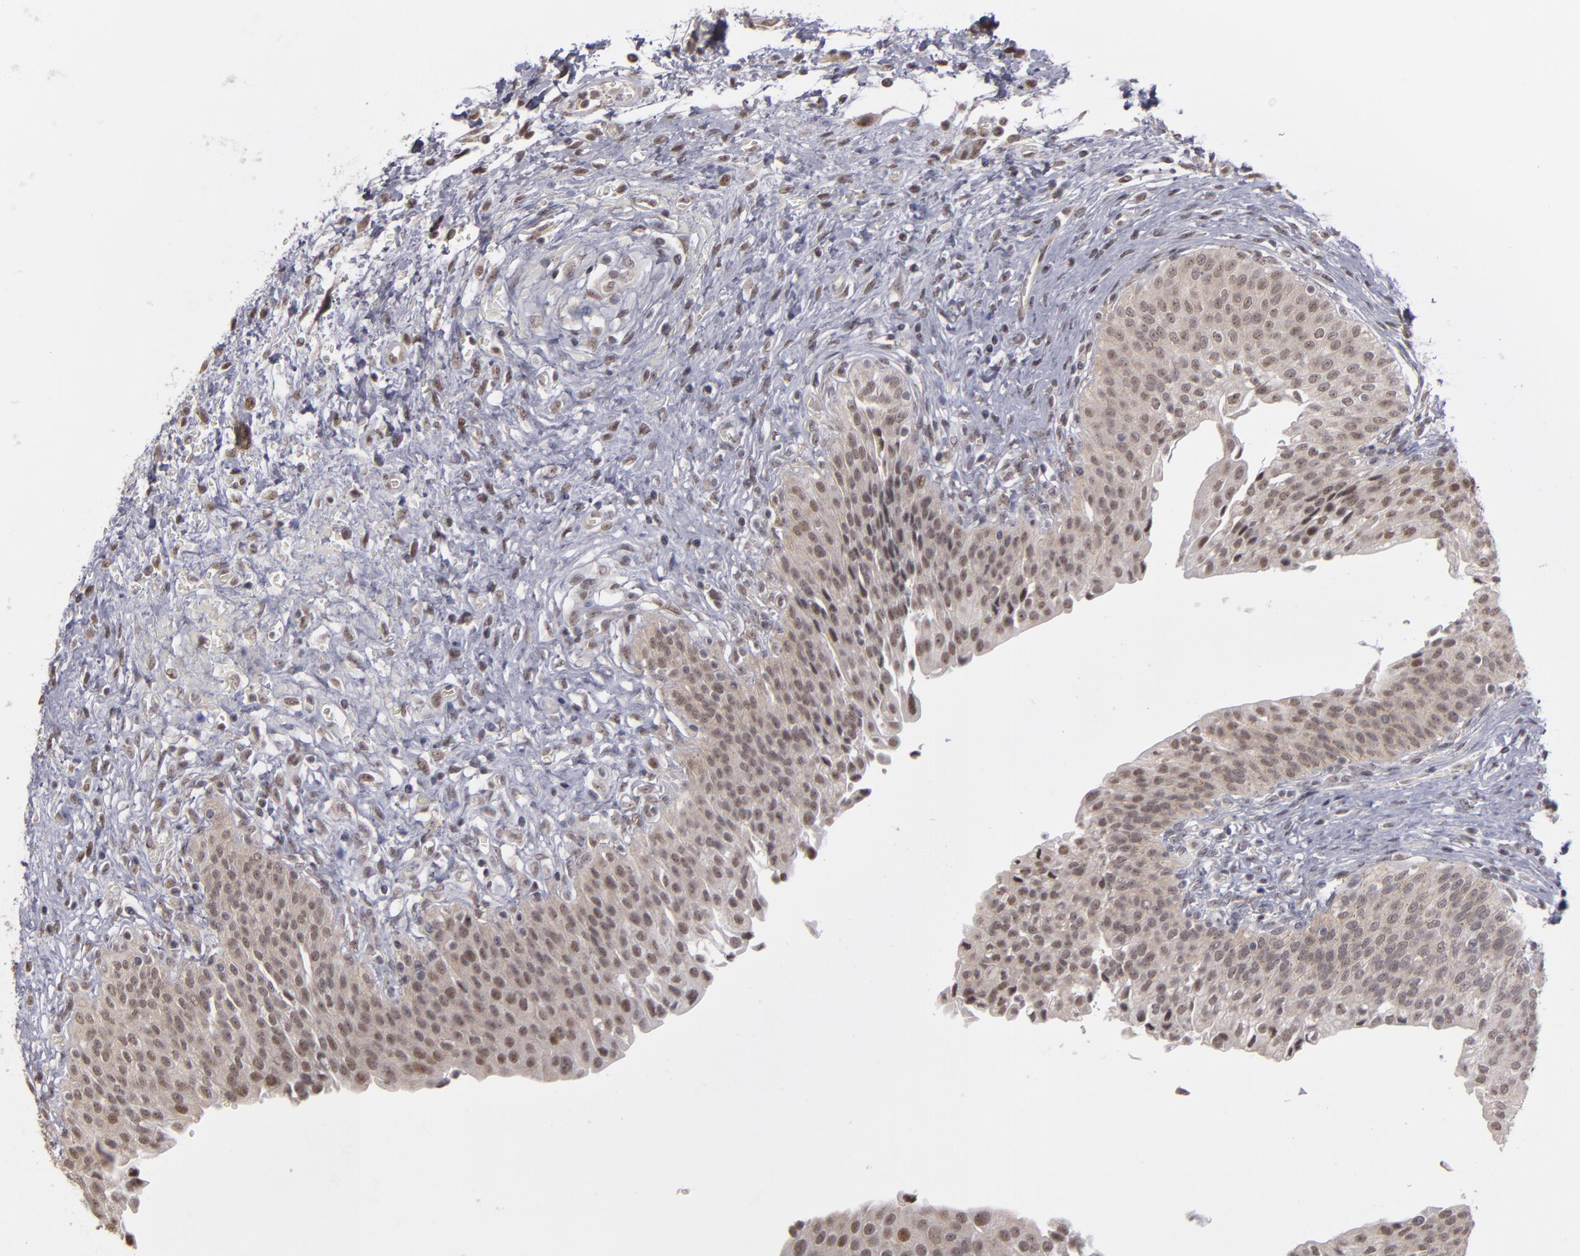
{"staining": {"intensity": "moderate", "quantity": ">75%", "location": "cytoplasmic/membranous,nuclear"}, "tissue": "urinary bladder", "cell_type": "Urothelial cells", "image_type": "normal", "snomed": [{"axis": "morphology", "description": "Normal tissue, NOS"}, {"axis": "topography", "description": "Smooth muscle"}, {"axis": "topography", "description": "Urinary bladder"}], "caption": "A brown stain labels moderate cytoplasmic/membranous,nuclear positivity of a protein in urothelial cells of benign urinary bladder. (brown staining indicates protein expression, while blue staining denotes nuclei).", "gene": "ZNF75A", "patient": {"sex": "male", "age": 35}}